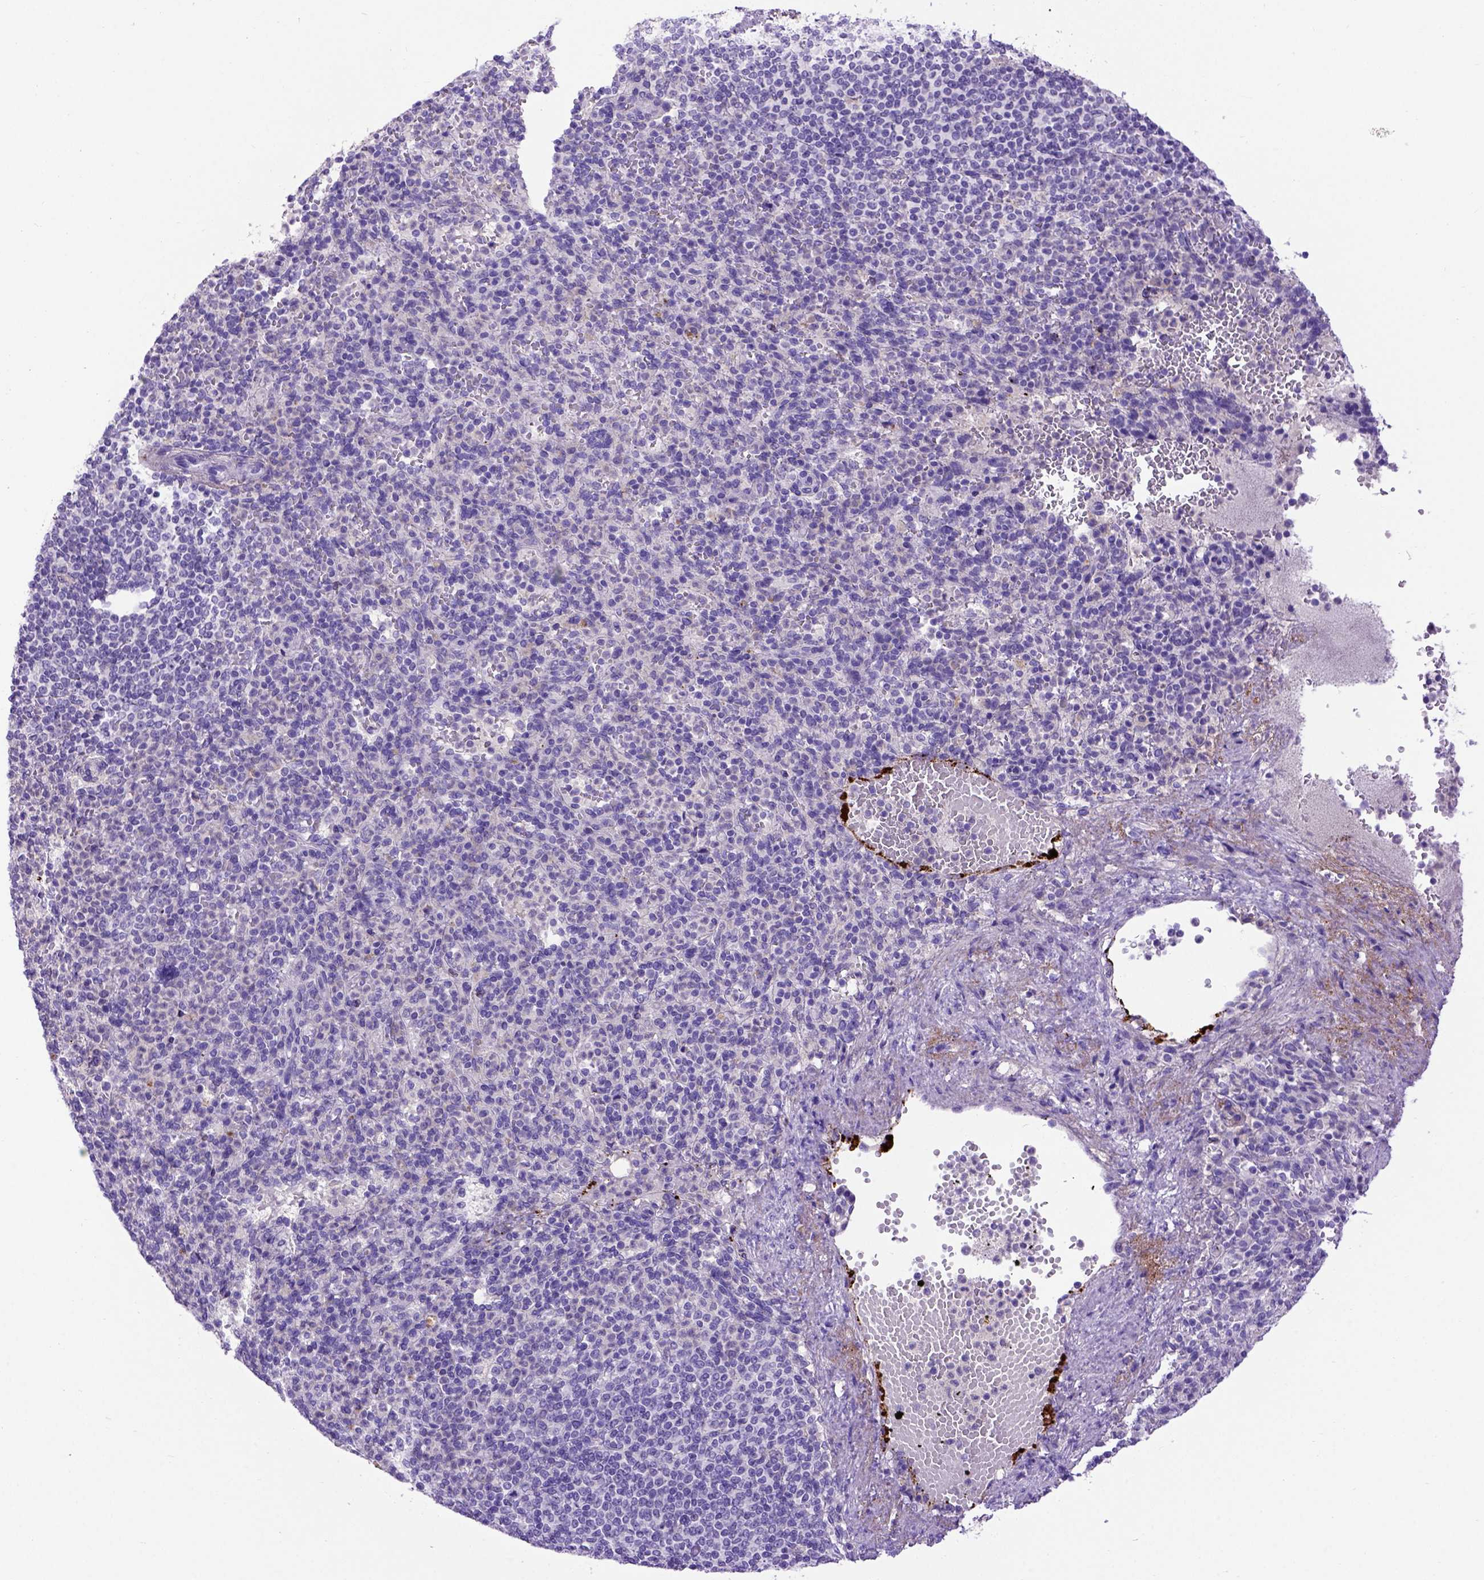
{"staining": {"intensity": "moderate", "quantity": "<25%", "location": "cytoplasmic/membranous,nuclear"}, "tissue": "spleen", "cell_type": "Cells in red pulp", "image_type": "normal", "snomed": [{"axis": "morphology", "description": "Normal tissue, NOS"}, {"axis": "topography", "description": "Spleen"}], "caption": "Immunohistochemical staining of normal spleen shows low levels of moderate cytoplasmic/membranous,nuclear positivity in about <25% of cells in red pulp.", "gene": "ADAM12", "patient": {"sex": "female", "age": 74}}